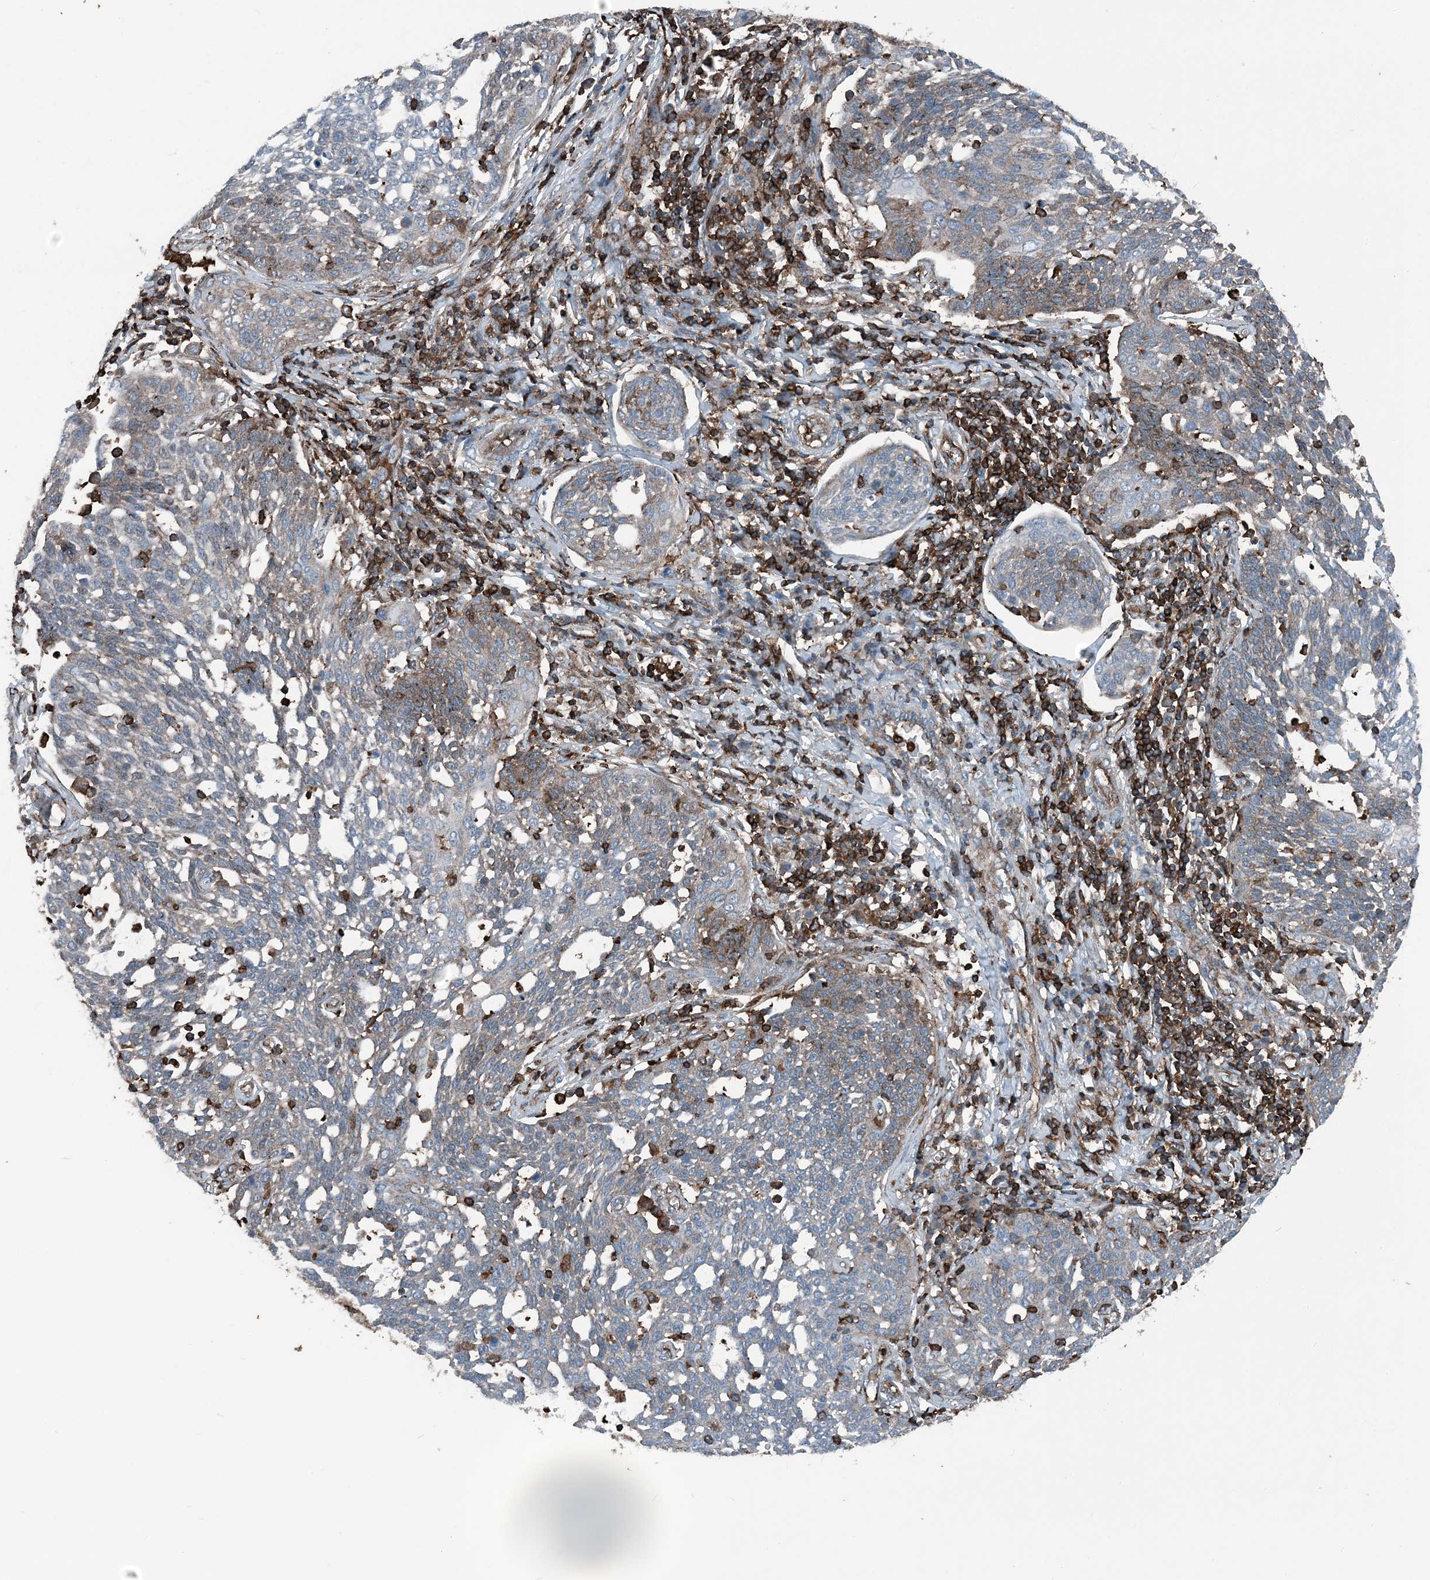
{"staining": {"intensity": "moderate", "quantity": "<25%", "location": "cytoplasmic/membranous"}, "tissue": "cervical cancer", "cell_type": "Tumor cells", "image_type": "cancer", "snomed": [{"axis": "morphology", "description": "Squamous cell carcinoma, NOS"}, {"axis": "topography", "description": "Cervix"}], "caption": "Approximately <25% of tumor cells in cervical cancer reveal moderate cytoplasmic/membranous protein staining as visualized by brown immunohistochemical staining.", "gene": "CFL1", "patient": {"sex": "female", "age": 34}}